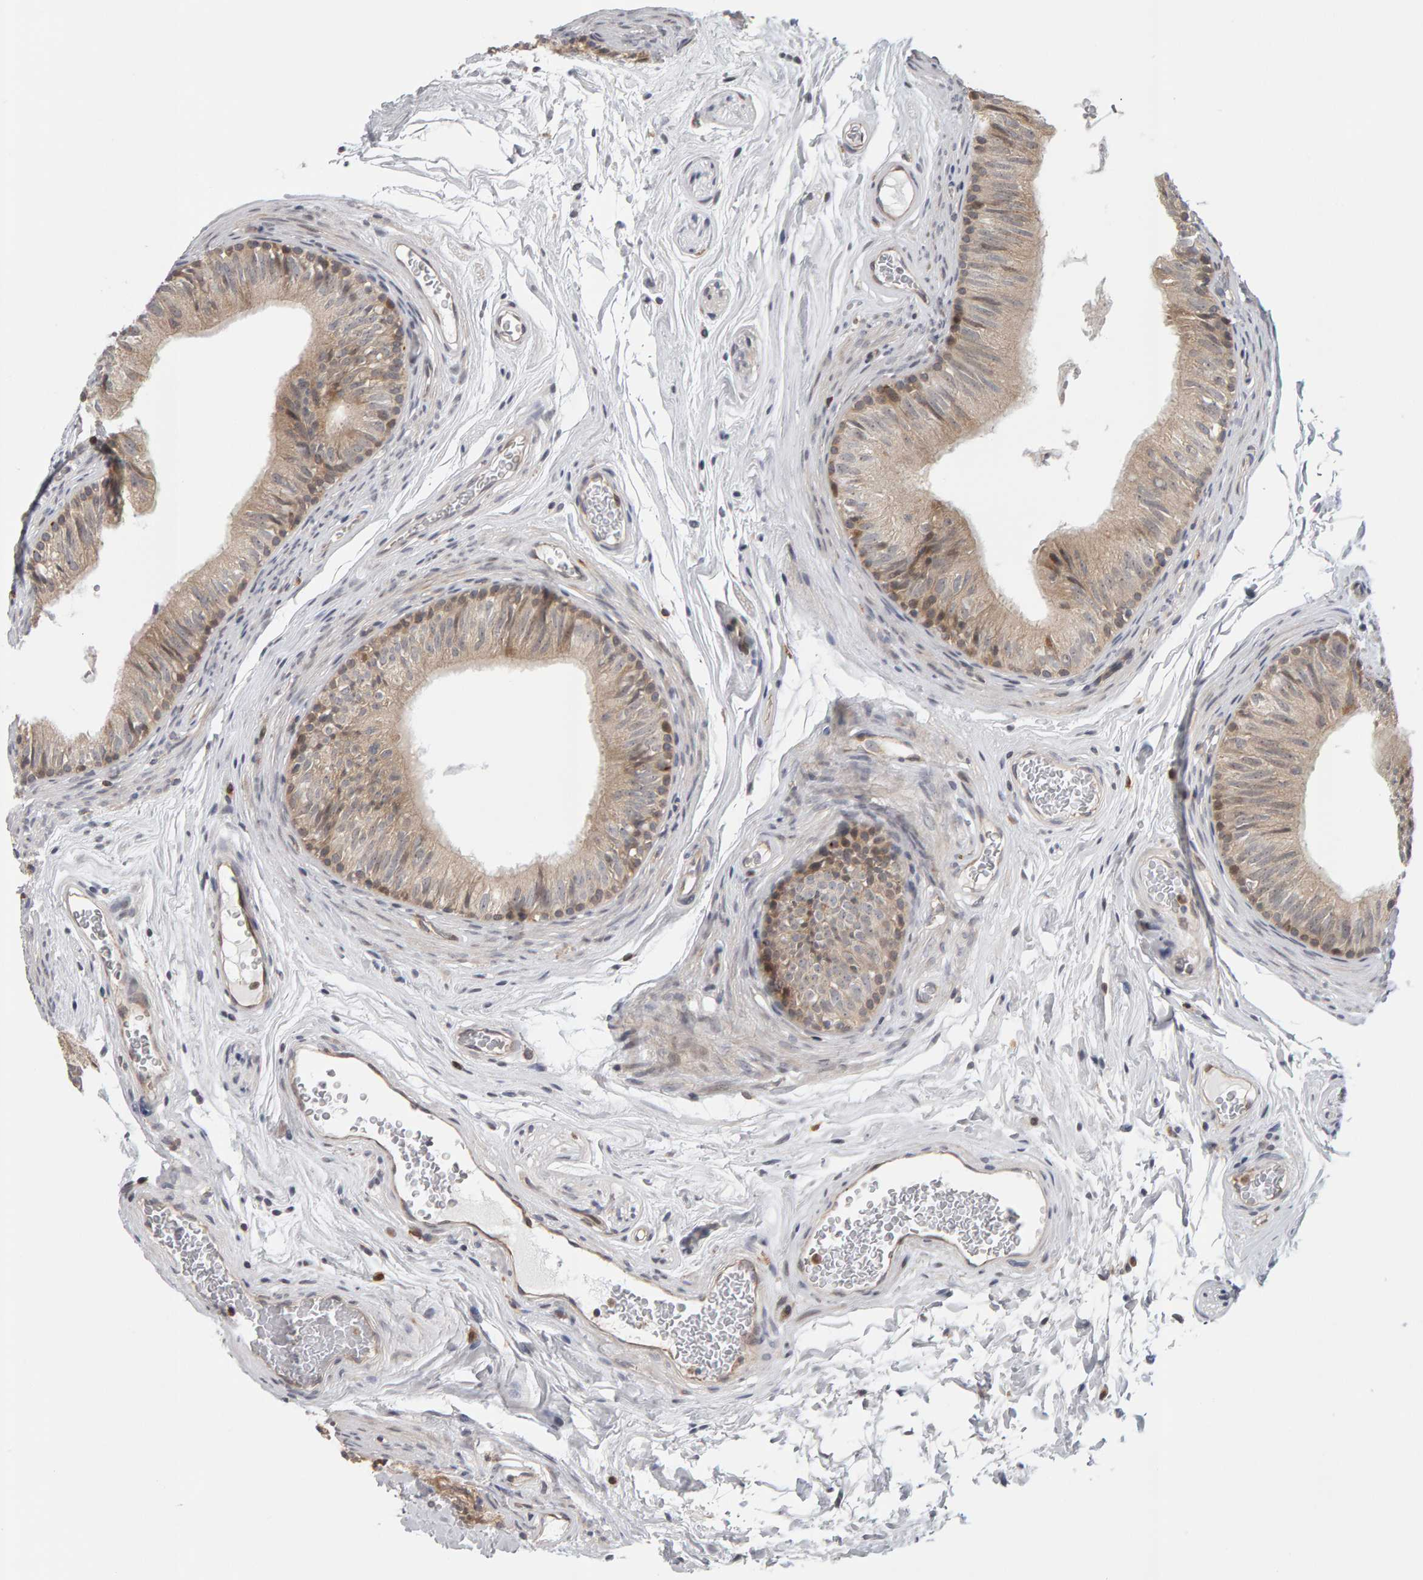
{"staining": {"intensity": "moderate", "quantity": "<25%", "location": "cytoplasmic/membranous"}, "tissue": "epididymis", "cell_type": "Glandular cells", "image_type": "normal", "snomed": [{"axis": "morphology", "description": "Normal tissue, NOS"}, {"axis": "topography", "description": "Epididymis"}], "caption": "Moderate cytoplasmic/membranous staining for a protein is present in about <25% of glandular cells of unremarkable epididymis using immunohistochemistry (IHC).", "gene": "MSRA", "patient": {"sex": "male", "age": 36}}